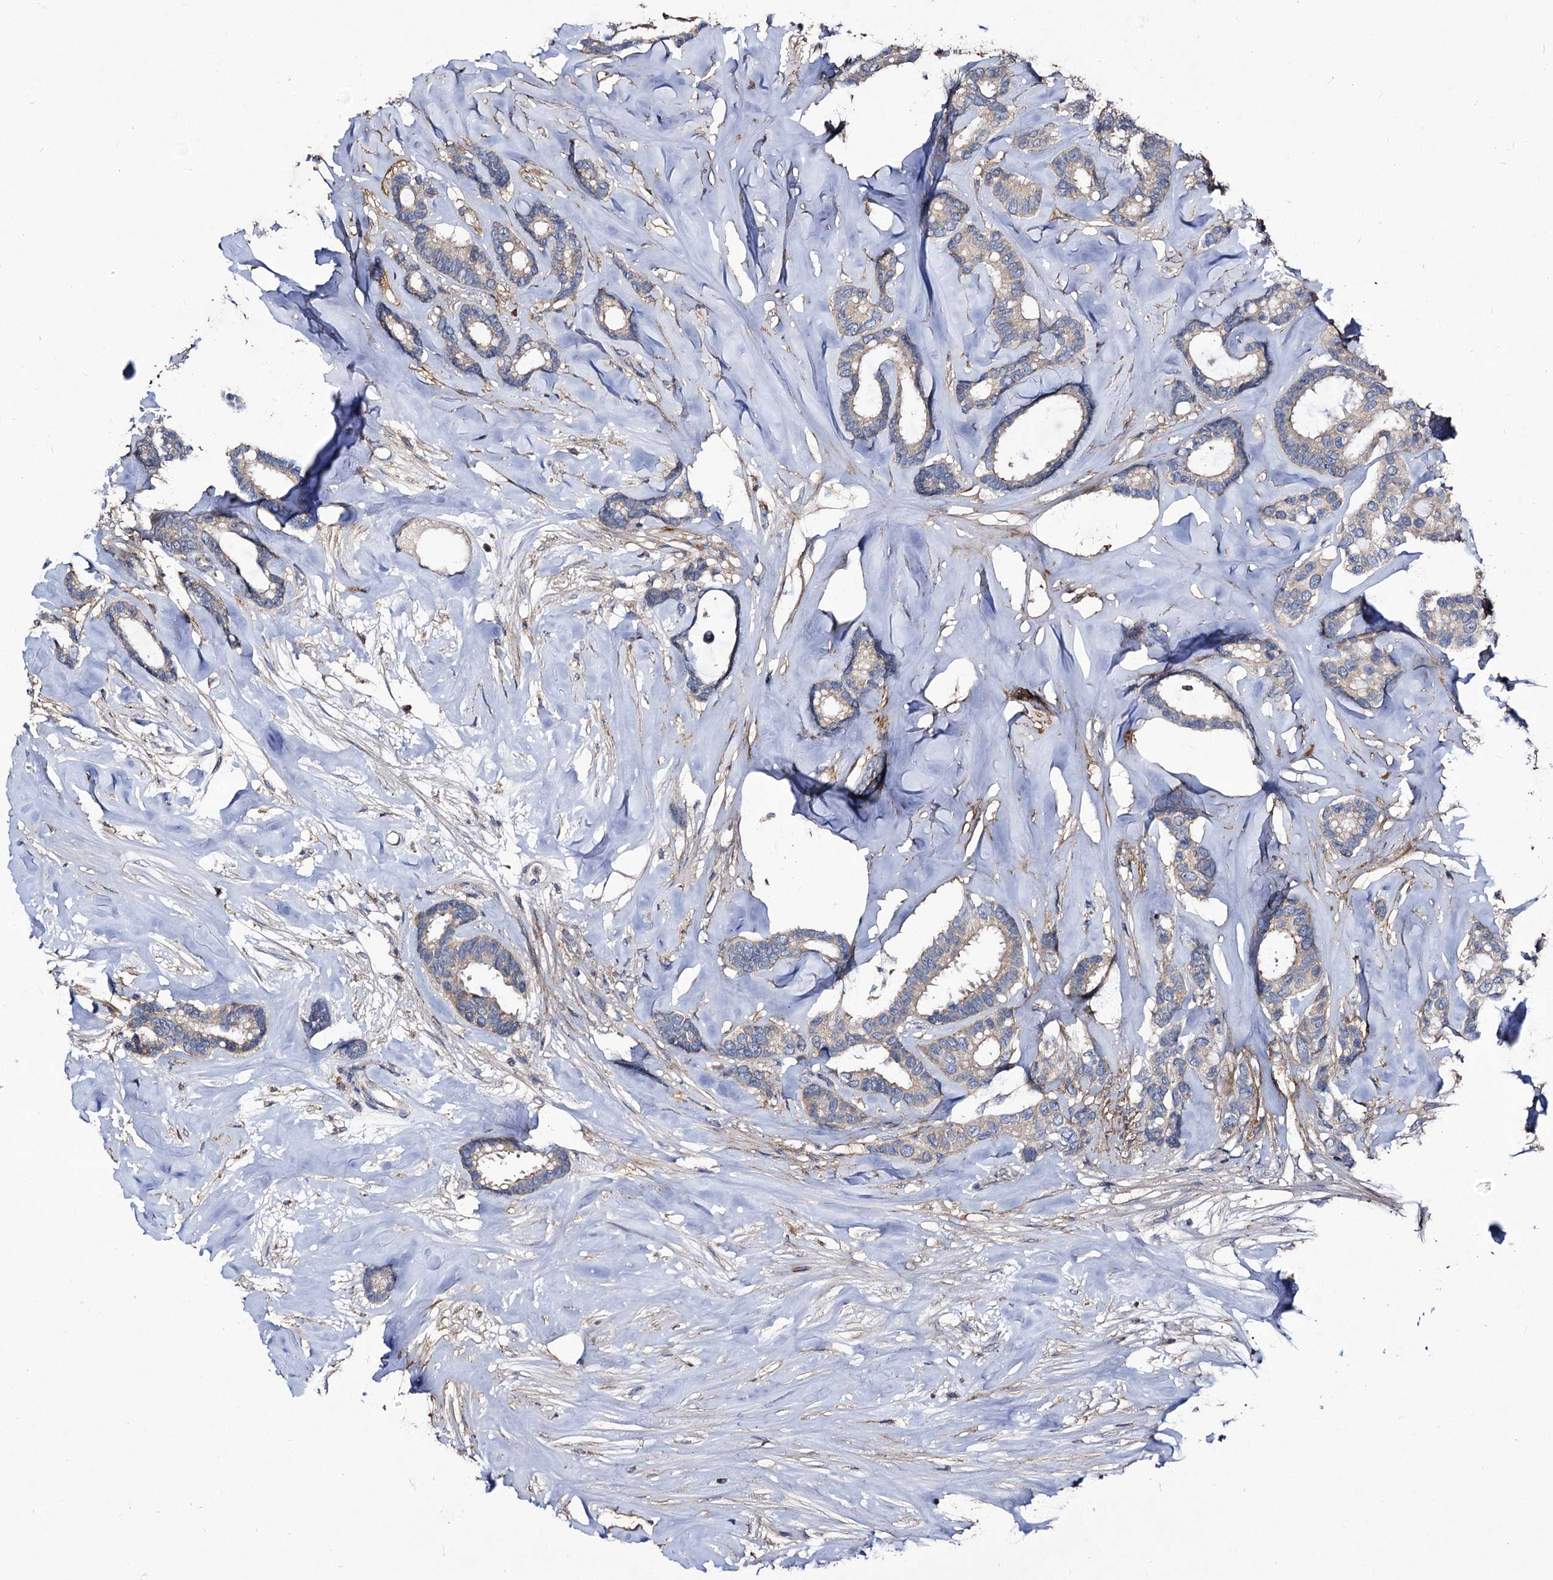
{"staining": {"intensity": "negative", "quantity": "none", "location": "none"}, "tissue": "breast cancer", "cell_type": "Tumor cells", "image_type": "cancer", "snomed": [{"axis": "morphology", "description": "Duct carcinoma"}, {"axis": "topography", "description": "Breast"}], "caption": "High magnification brightfield microscopy of breast cancer (intraductal carcinoma) stained with DAB (3,3'-diaminobenzidine) (brown) and counterstained with hematoxylin (blue): tumor cells show no significant staining. (DAB immunohistochemistry (IHC) with hematoxylin counter stain).", "gene": "MYO1H", "patient": {"sex": "female", "age": 87}}